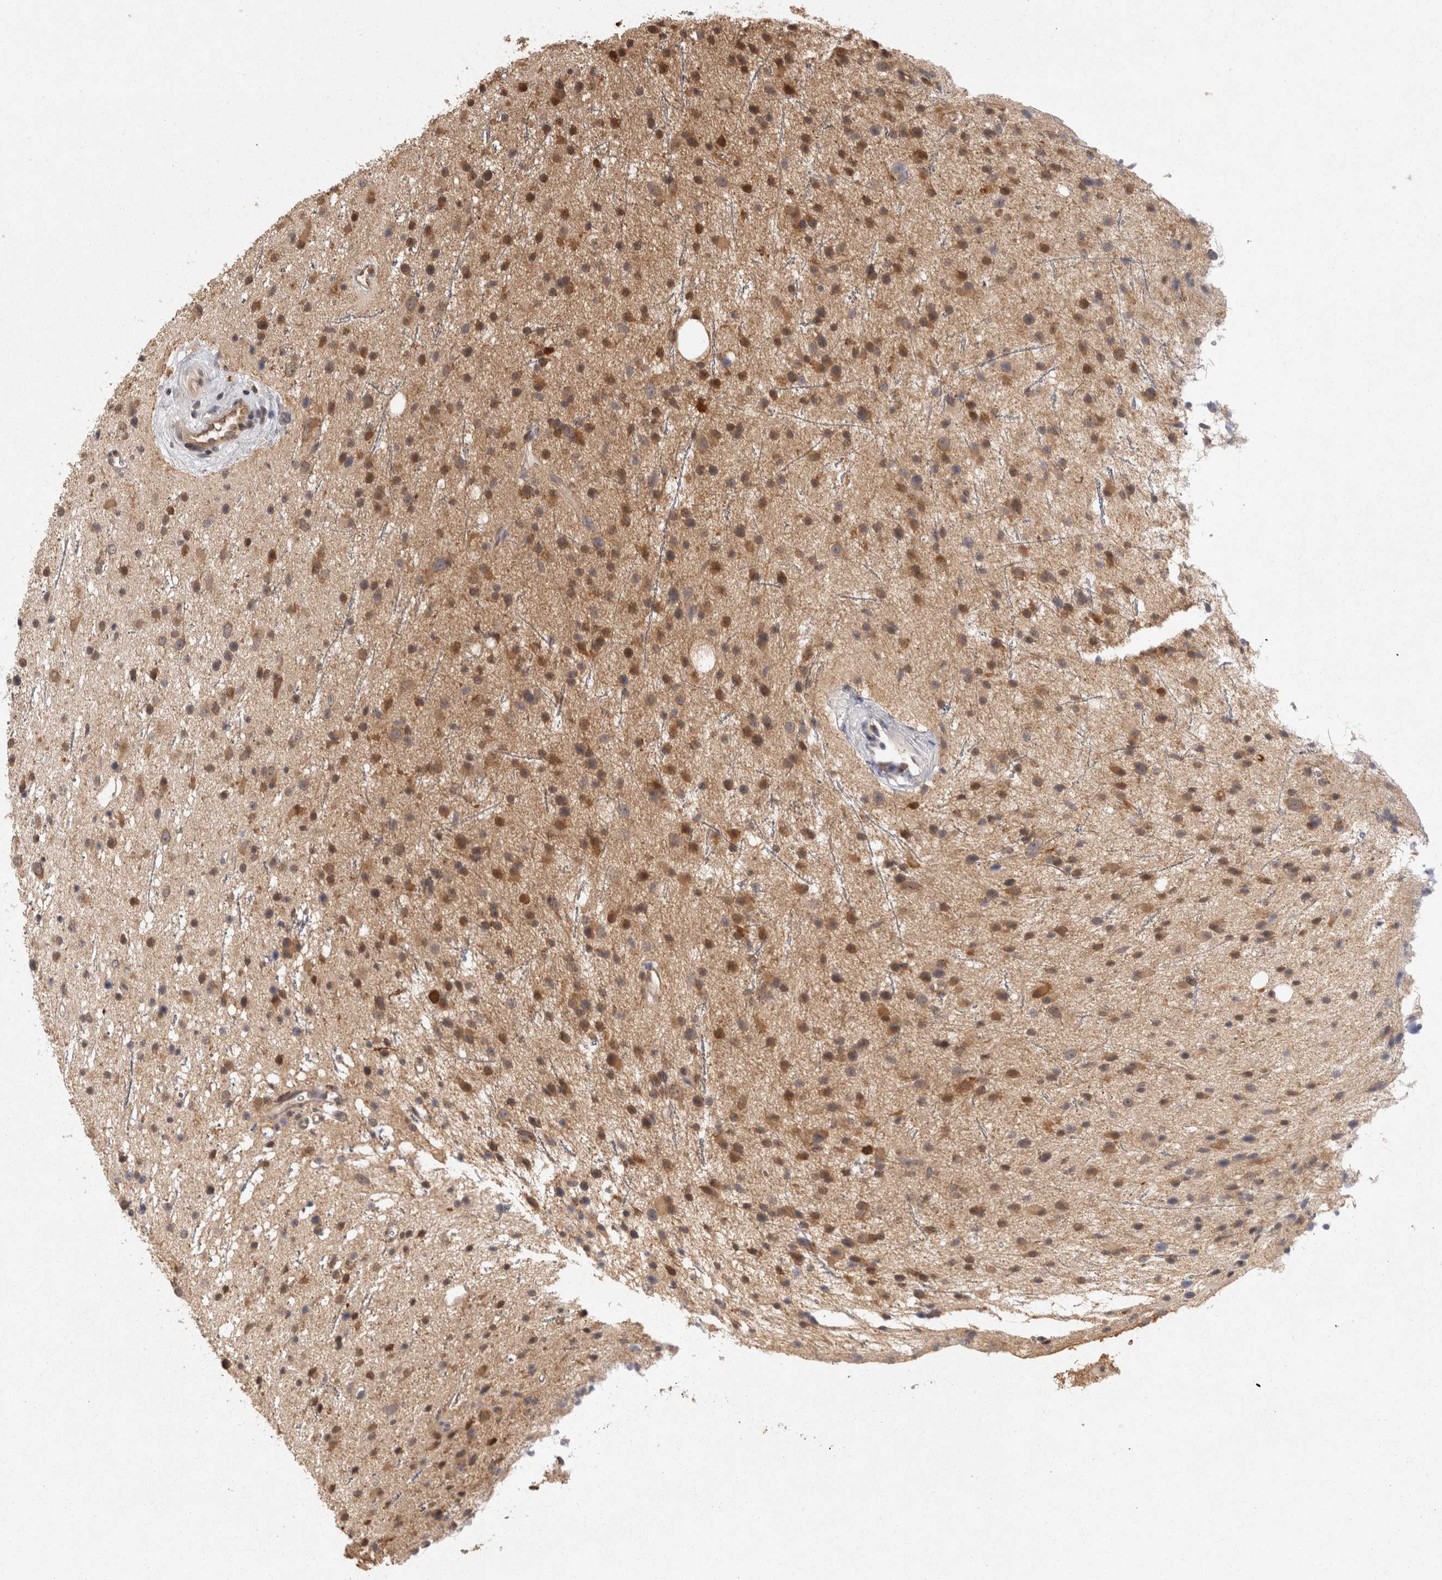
{"staining": {"intensity": "moderate", "quantity": ">75%", "location": "cytoplasmic/membranous"}, "tissue": "glioma", "cell_type": "Tumor cells", "image_type": "cancer", "snomed": [{"axis": "morphology", "description": "Glioma, malignant, Low grade"}, {"axis": "topography", "description": "Cerebral cortex"}], "caption": "Protein expression analysis of human glioma reveals moderate cytoplasmic/membranous expression in approximately >75% of tumor cells.", "gene": "ACAT2", "patient": {"sex": "female", "age": 39}}